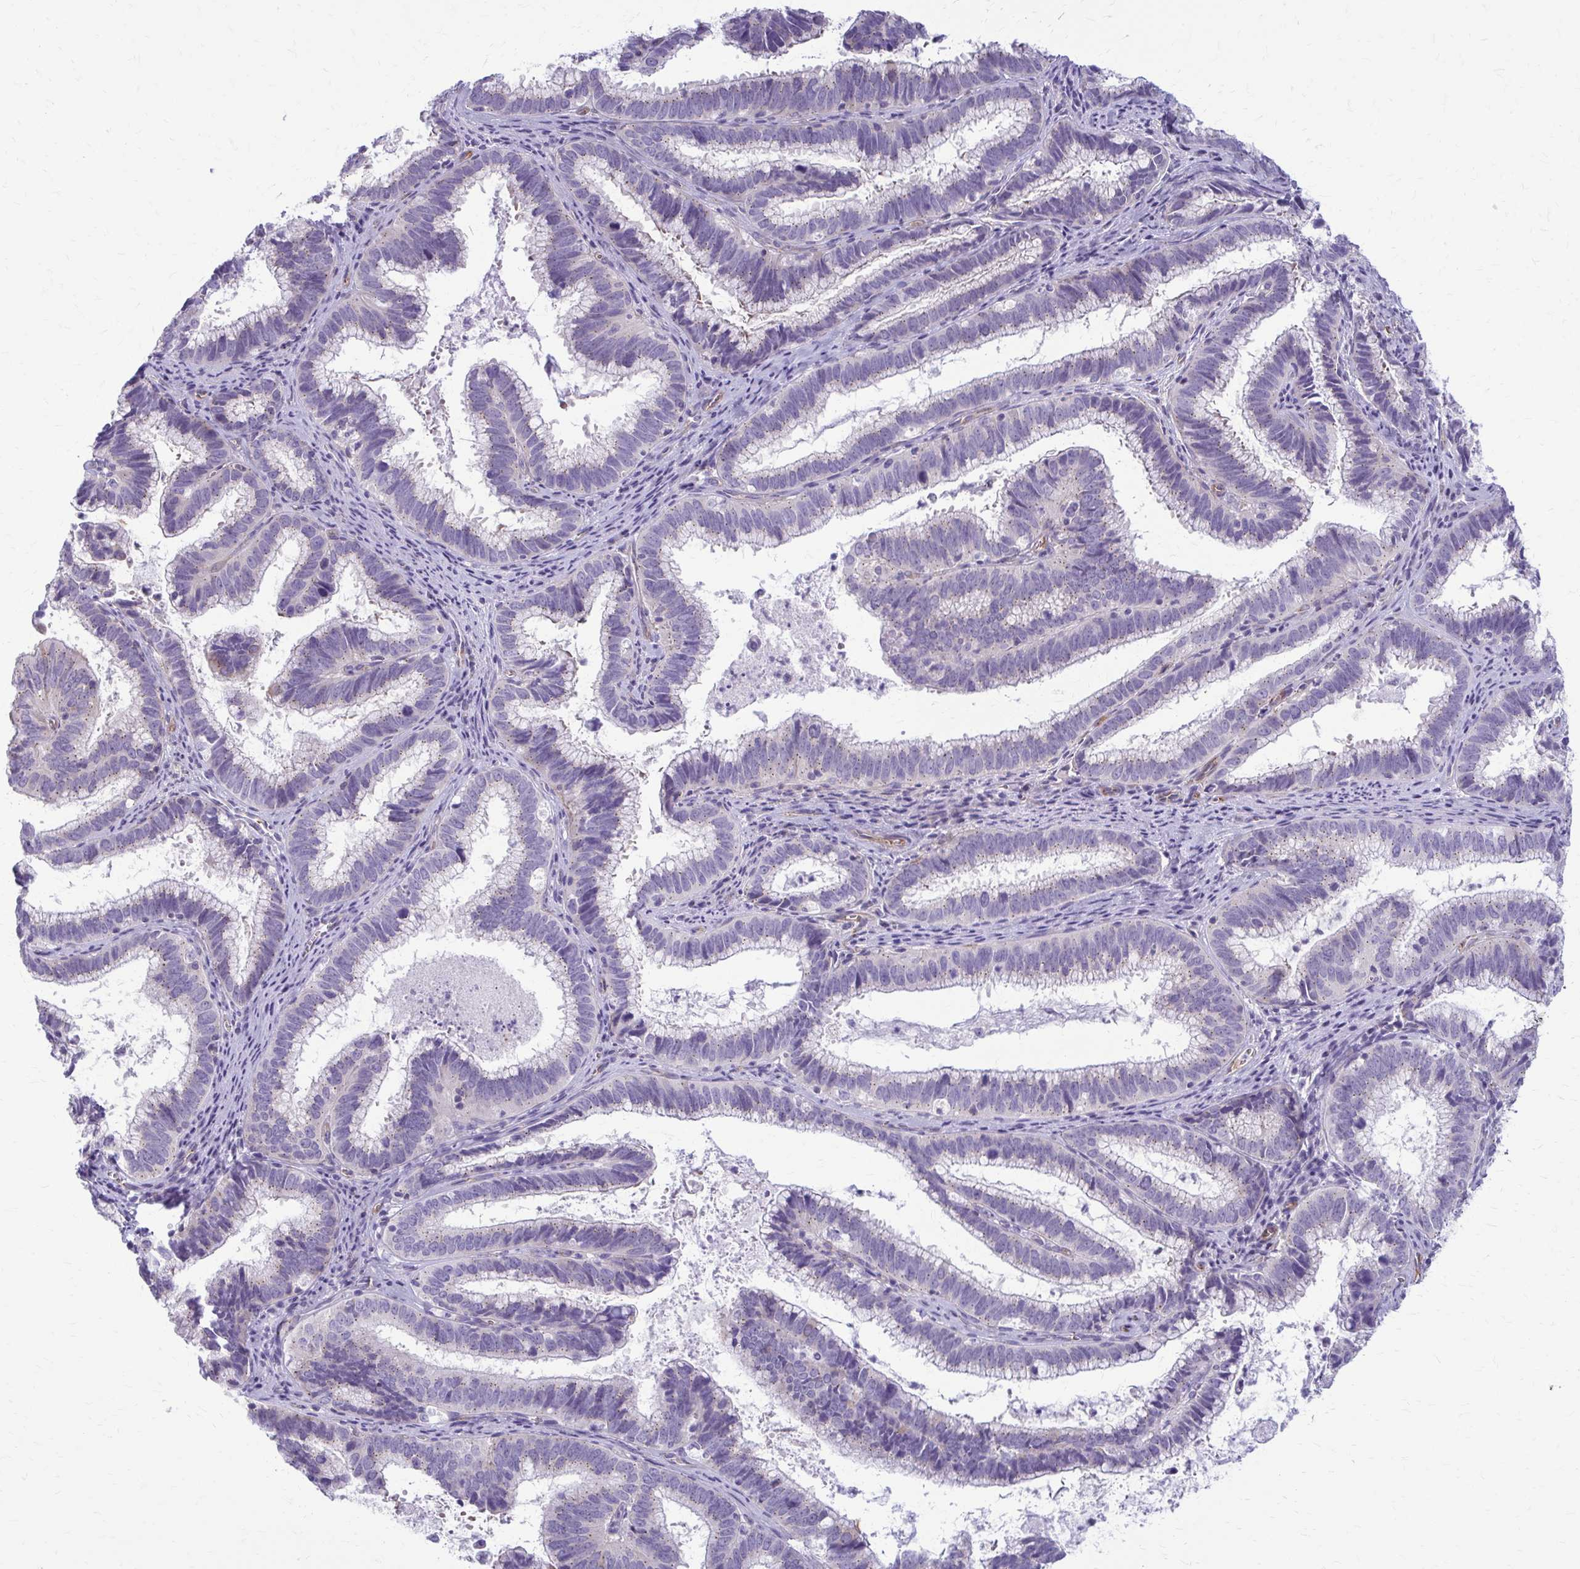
{"staining": {"intensity": "negative", "quantity": "none", "location": "none"}, "tissue": "cervical cancer", "cell_type": "Tumor cells", "image_type": "cancer", "snomed": [{"axis": "morphology", "description": "Adenocarcinoma, NOS"}, {"axis": "topography", "description": "Cervix"}], "caption": "Micrograph shows no protein expression in tumor cells of cervical cancer tissue. (Stains: DAB (3,3'-diaminobenzidine) immunohistochemistry (IHC) with hematoxylin counter stain, Microscopy: brightfield microscopy at high magnification).", "gene": "DEPP1", "patient": {"sex": "female", "age": 61}}